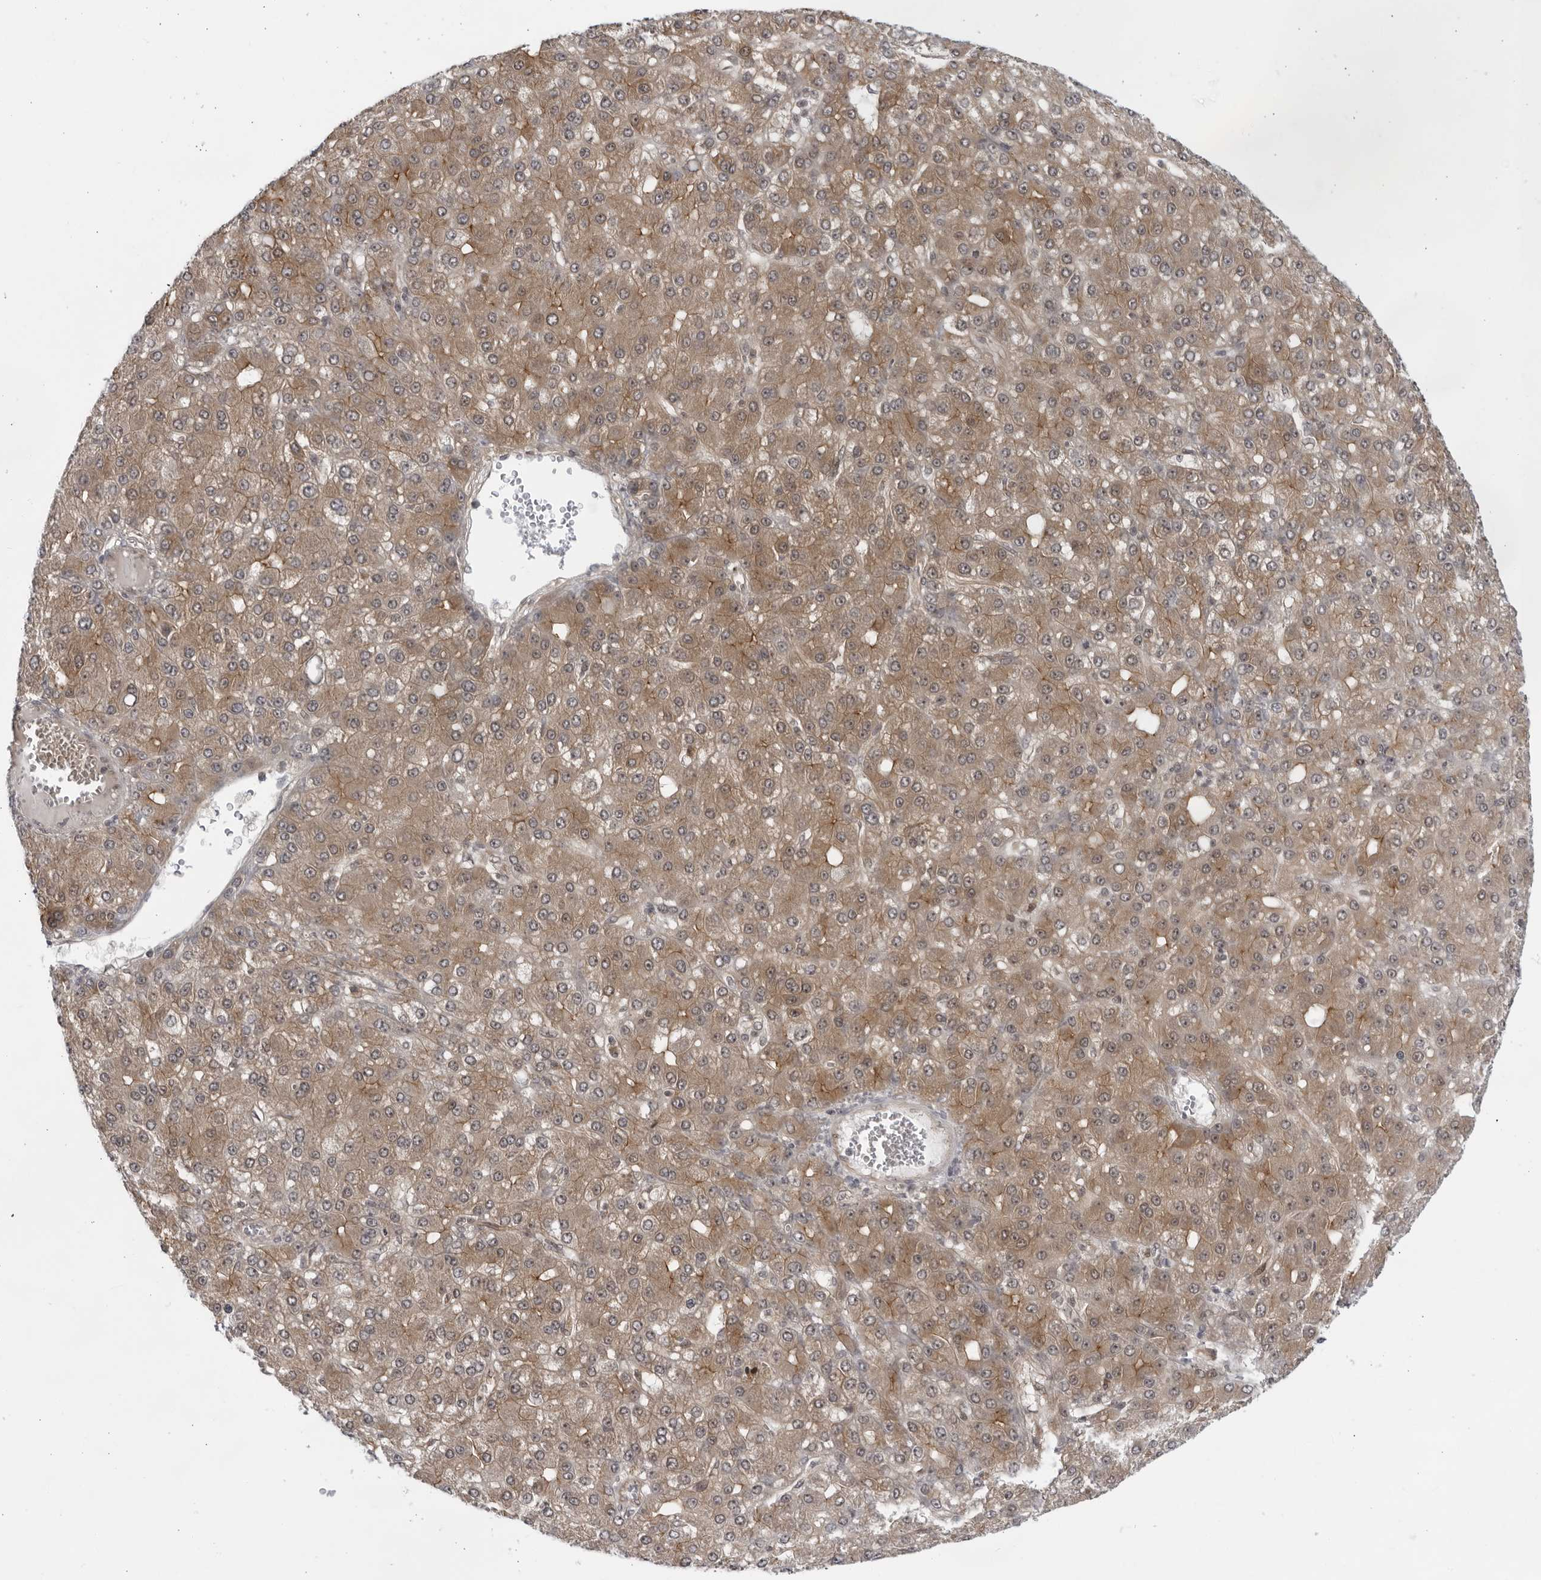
{"staining": {"intensity": "moderate", "quantity": "25%-75%", "location": "cytoplasmic/membranous"}, "tissue": "liver cancer", "cell_type": "Tumor cells", "image_type": "cancer", "snomed": [{"axis": "morphology", "description": "Carcinoma, Hepatocellular, NOS"}, {"axis": "topography", "description": "Liver"}], "caption": "Immunohistochemistry (DAB (3,3'-diaminobenzidine)) staining of human liver cancer (hepatocellular carcinoma) exhibits moderate cytoplasmic/membranous protein expression in approximately 25%-75% of tumor cells.", "gene": "ITGB3BP", "patient": {"sex": "male", "age": 67}}